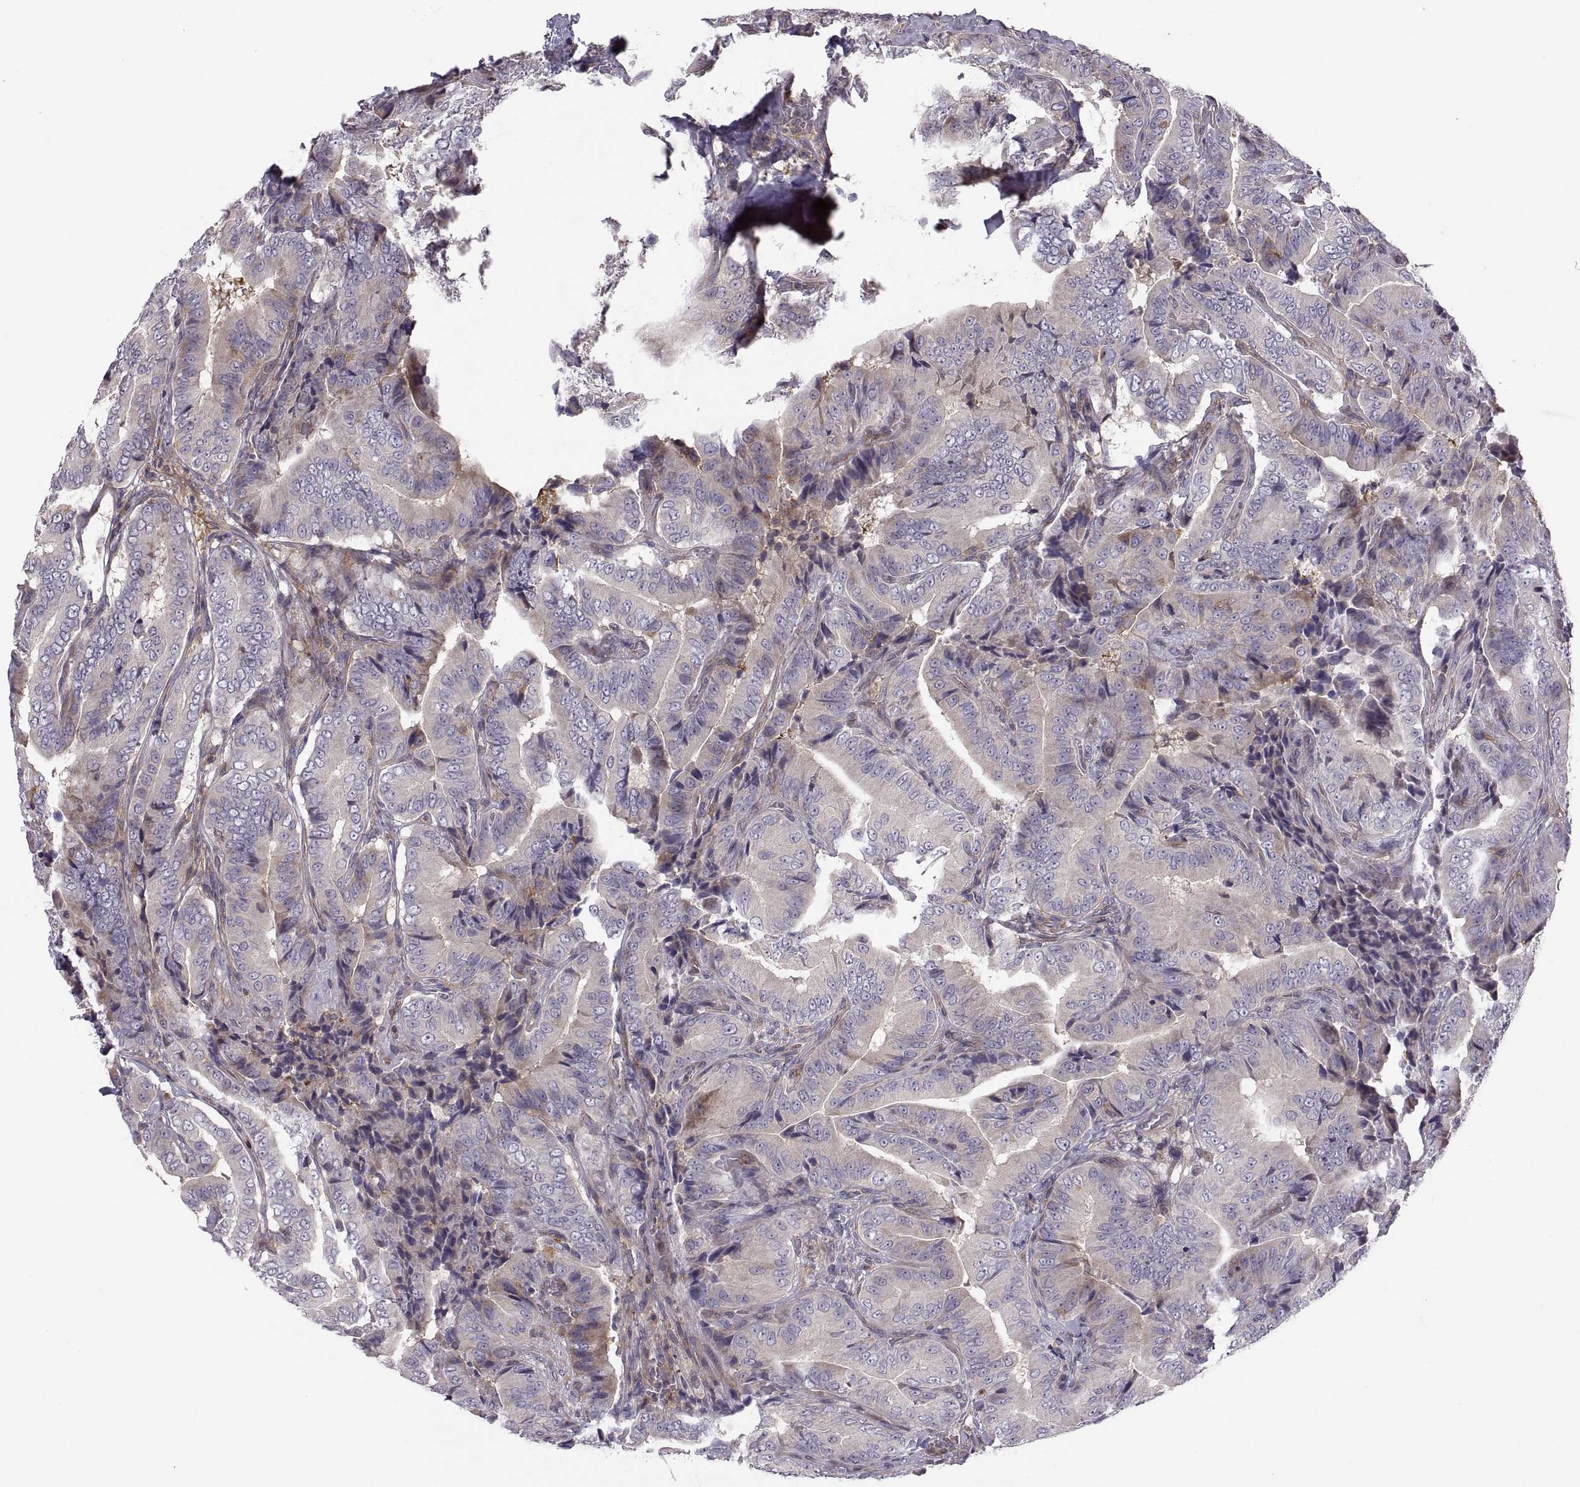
{"staining": {"intensity": "moderate", "quantity": "<25%", "location": "cytoplasmic/membranous"}, "tissue": "thyroid cancer", "cell_type": "Tumor cells", "image_type": "cancer", "snomed": [{"axis": "morphology", "description": "Papillary adenocarcinoma, NOS"}, {"axis": "topography", "description": "Thyroid gland"}], "caption": "Human papillary adenocarcinoma (thyroid) stained with a protein marker demonstrates moderate staining in tumor cells.", "gene": "SPATA32", "patient": {"sex": "male", "age": 61}}